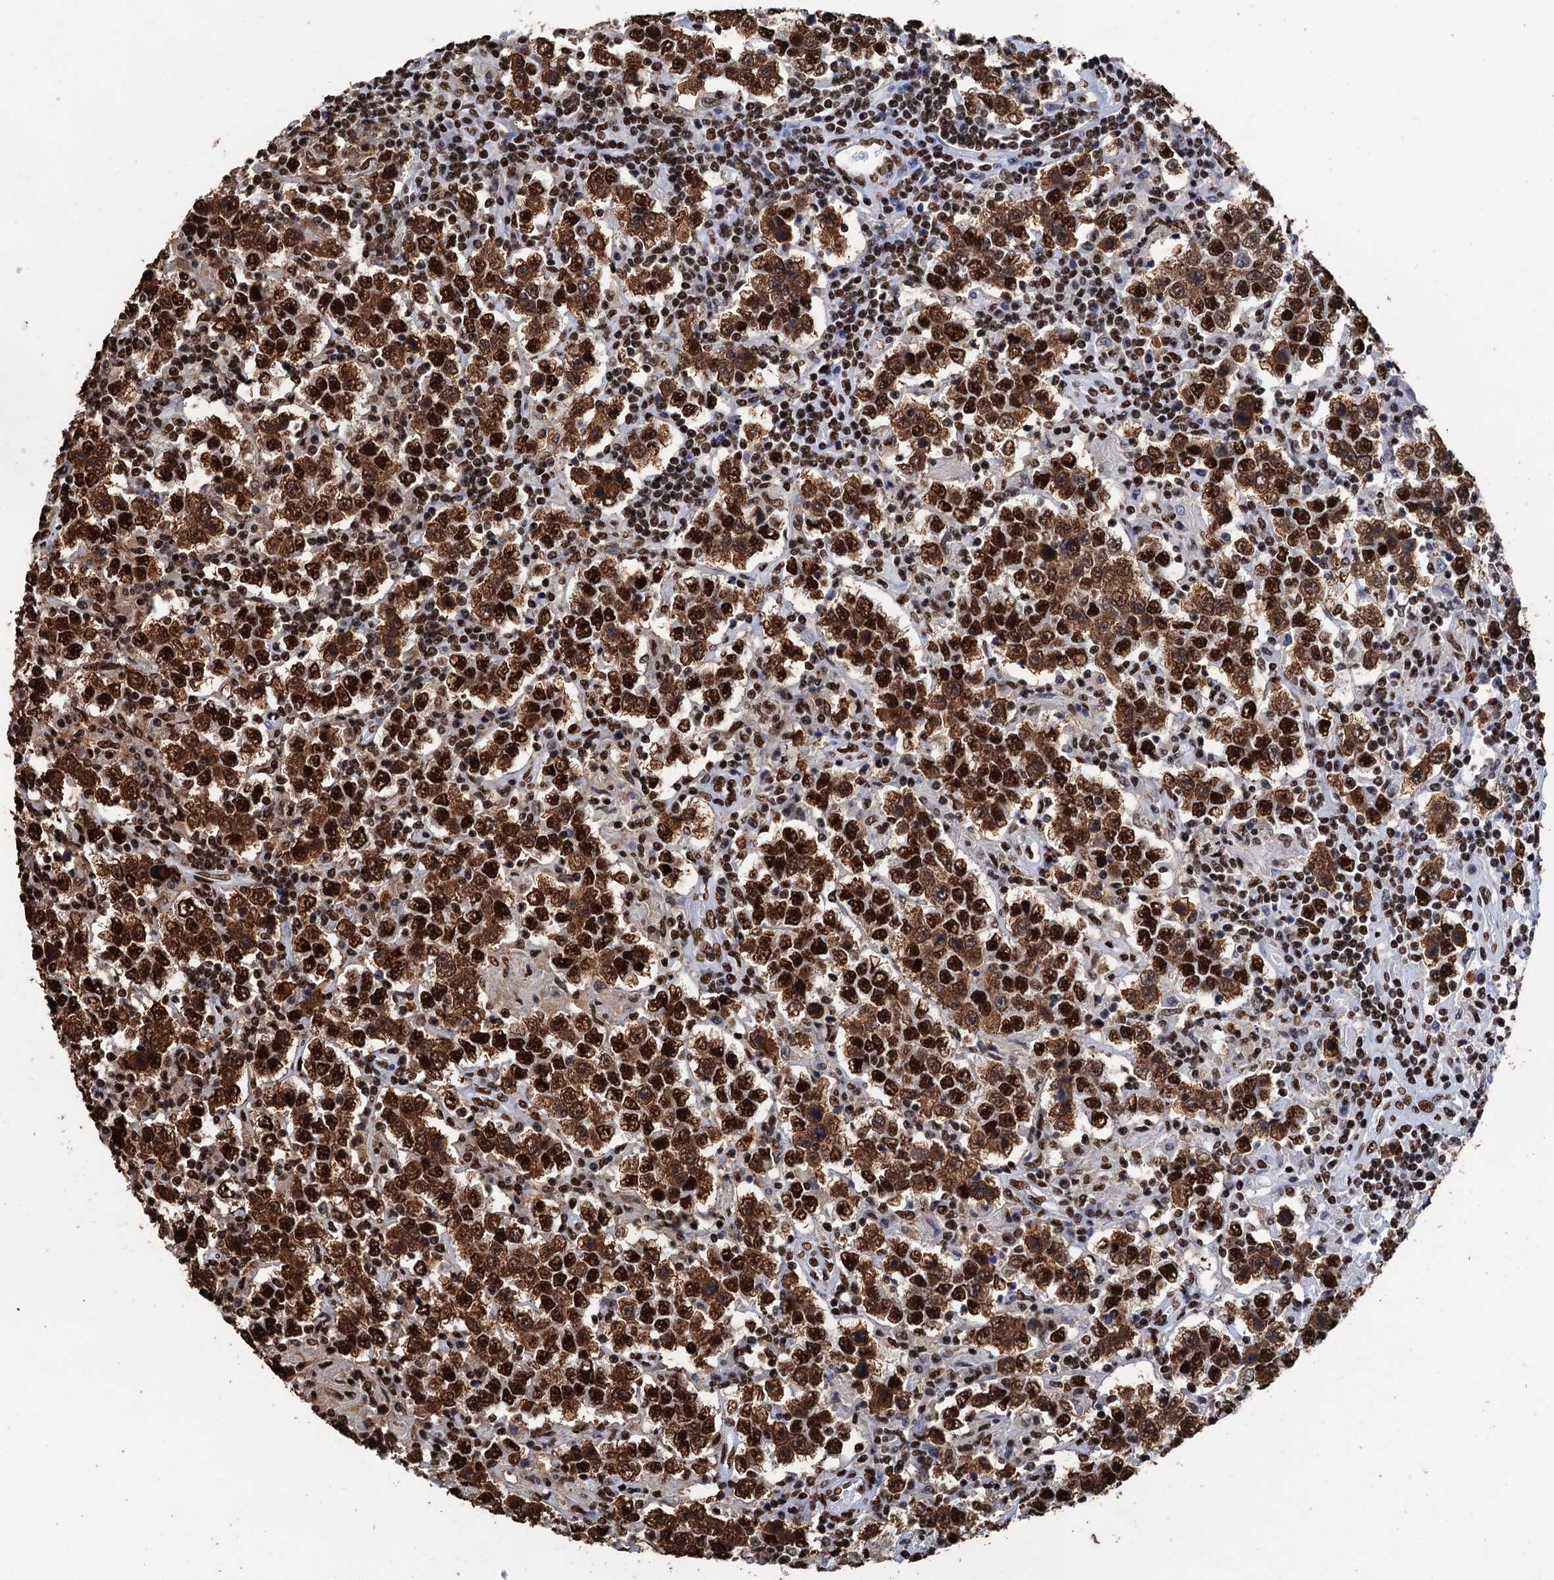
{"staining": {"intensity": "strong", "quantity": ">75%", "location": "cytoplasmic/membranous,nuclear"}, "tissue": "testis cancer", "cell_type": "Tumor cells", "image_type": "cancer", "snomed": [{"axis": "morphology", "description": "Normal tissue, NOS"}, {"axis": "morphology", "description": "Urothelial carcinoma, High grade"}, {"axis": "morphology", "description": "Seminoma, NOS"}, {"axis": "morphology", "description": "Carcinoma, Embryonal, NOS"}, {"axis": "topography", "description": "Urinary bladder"}, {"axis": "topography", "description": "Testis"}], "caption": "This histopathology image reveals immunohistochemistry (IHC) staining of human testis embryonal carcinoma, with high strong cytoplasmic/membranous and nuclear staining in about >75% of tumor cells.", "gene": "UBA2", "patient": {"sex": "male", "age": 41}}